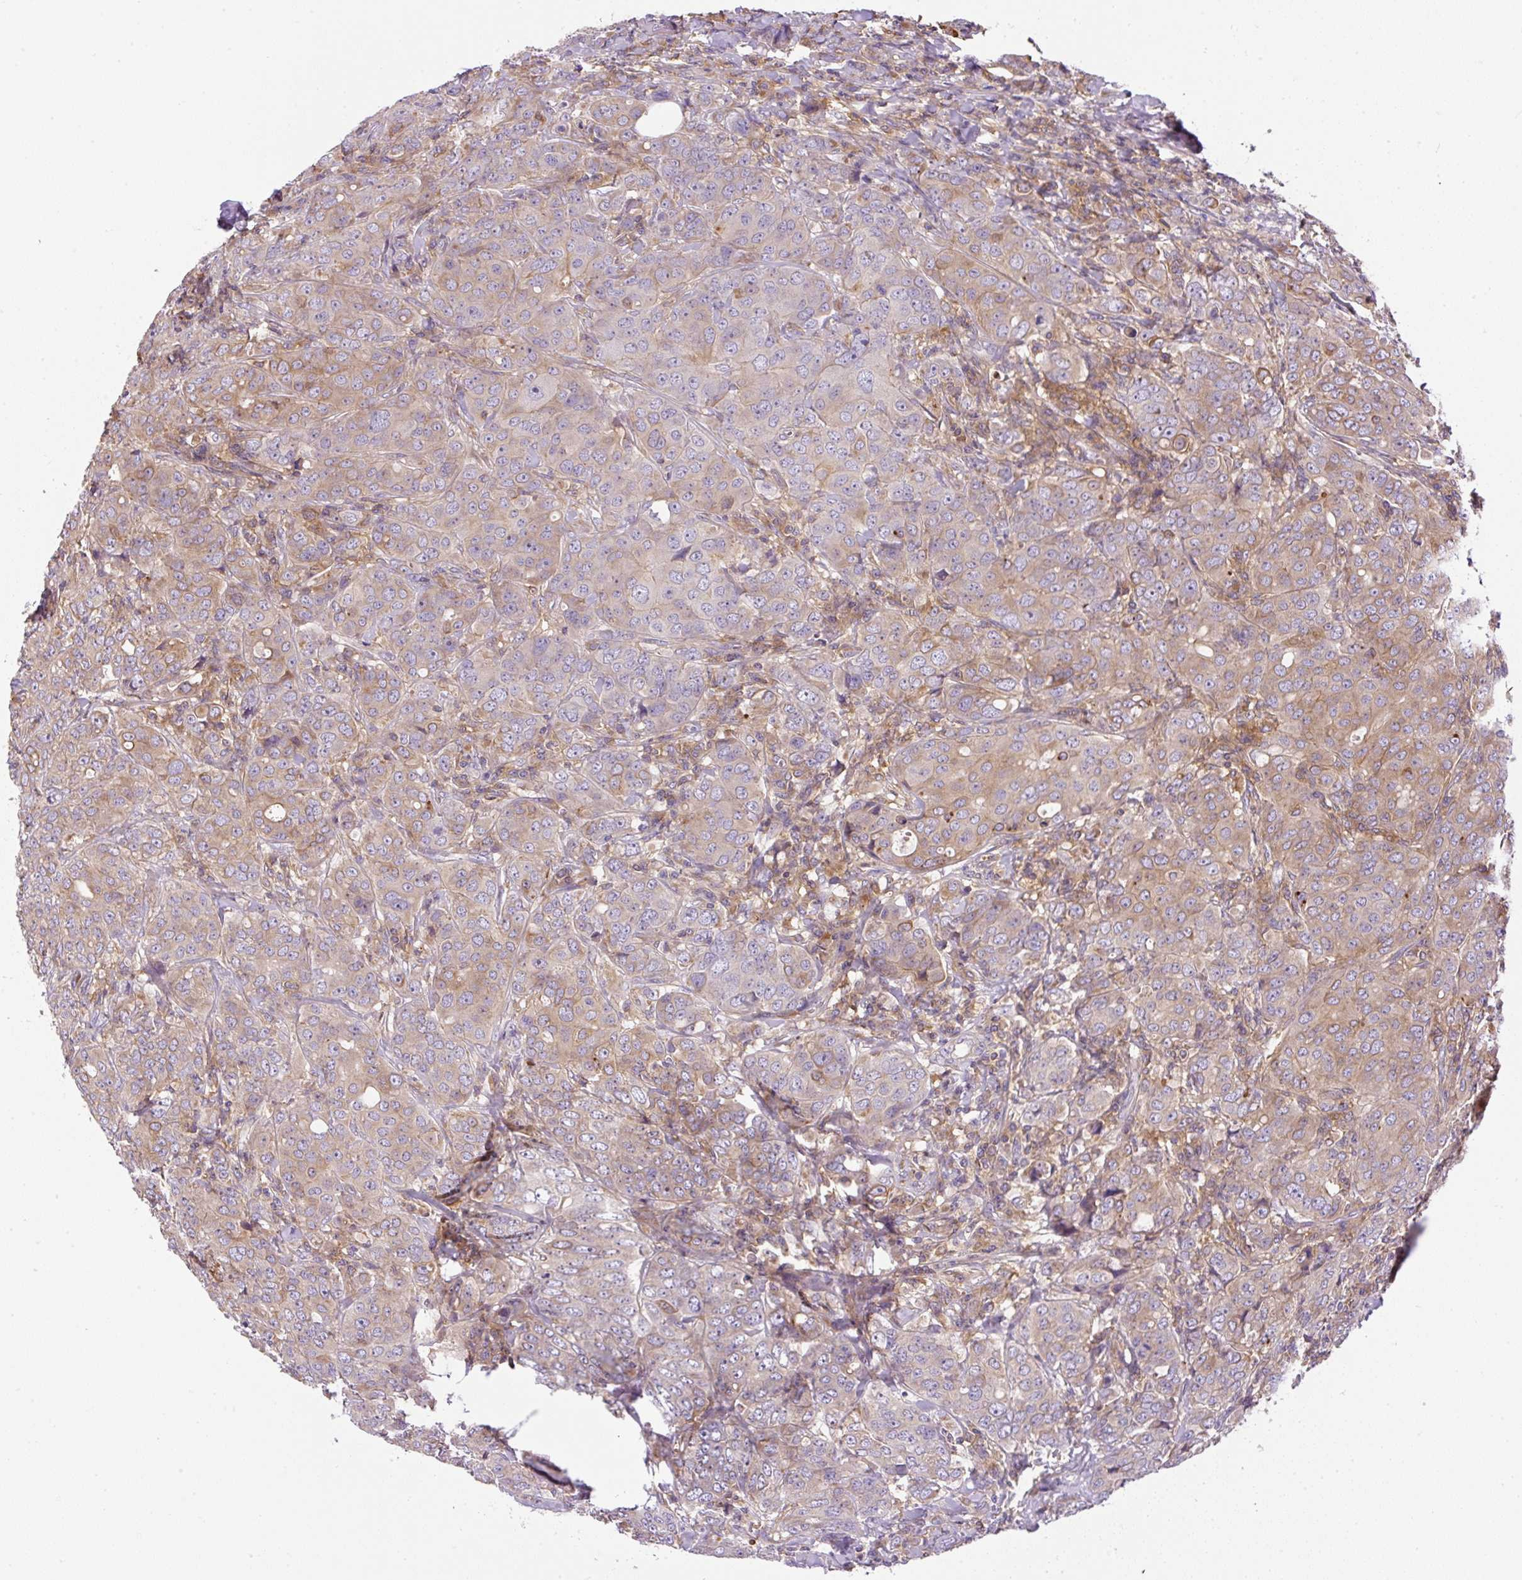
{"staining": {"intensity": "weak", "quantity": "25%-75%", "location": "cytoplasmic/membranous"}, "tissue": "breast cancer", "cell_type": "Tumor cells", "image_type": "cancer", "snomed": [{"axis": "morphology", "description": "Duct carcinoma"}, {"axis": "topography", "description": "Breast"}], "caption": "IHC micrograph of human breast cancer stained for a protein (brown), which demonstrates low levels of weak cytoplasmic/membranous expression in approximately 25%-75% of tumor cells.", "gene": "CCDC28A", "patient": {"sex": "female", "age": 43}}